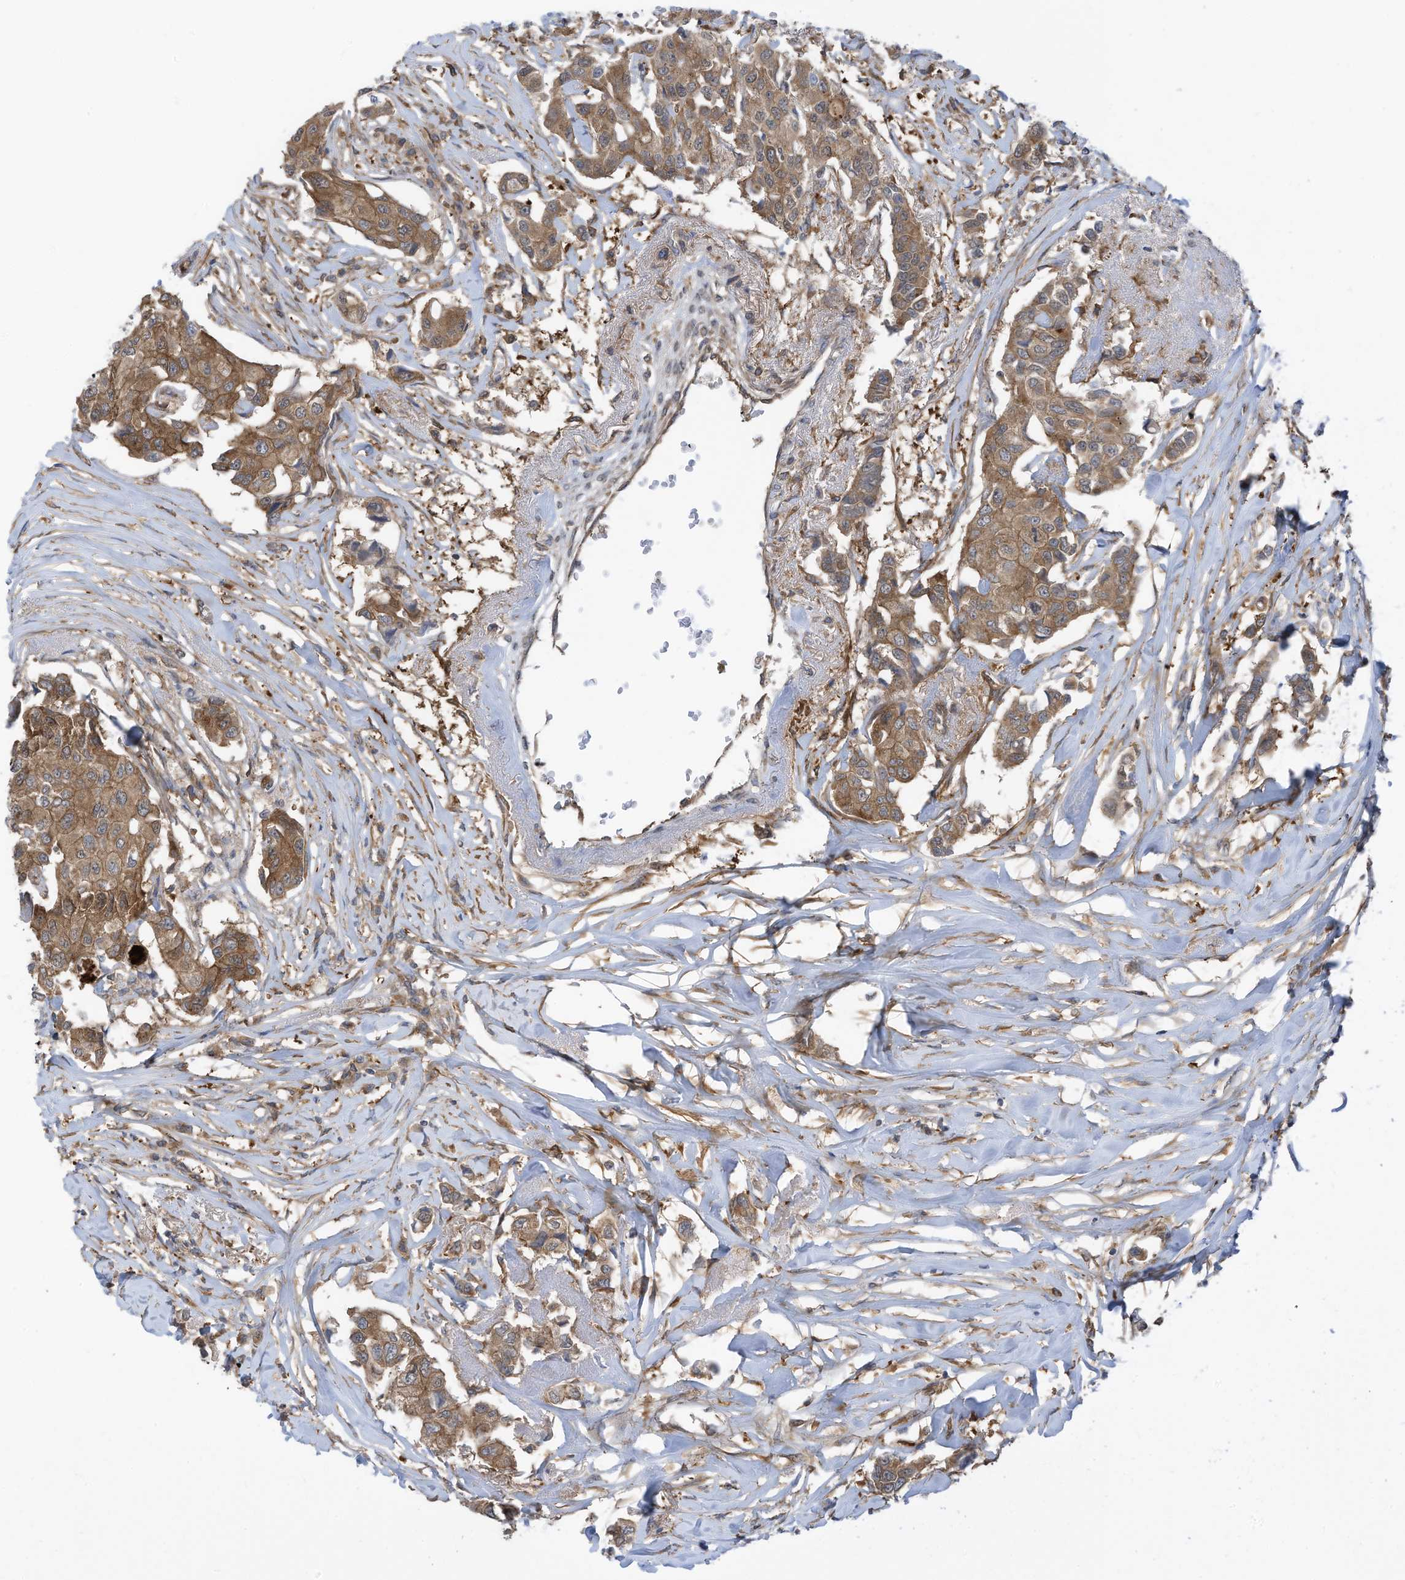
{"staining": {"intensity": "moderate", "quantity": ">75%", "location": "cytoplasmic/membranous"}, "tissue": "breast cancer", "cell_type": "Tumor cells", "image_type": "cancer", "snomed": [{"axis": "morphology", "description": "Duct carcinoma"}, {"axis": "topography", "description": "Breast"}], "caption": "Immunohistochemical staining of human intraductal carcinoma (breast) demonstrates medium levels of moderate cytoplasmic/membranous protein staining in about >75% of tumor cells. The protein of interest is shown in brown color, while the nuclei are stained blue.", "gene": "REPS1", "patient": {"sex": "female", "age": 80}}